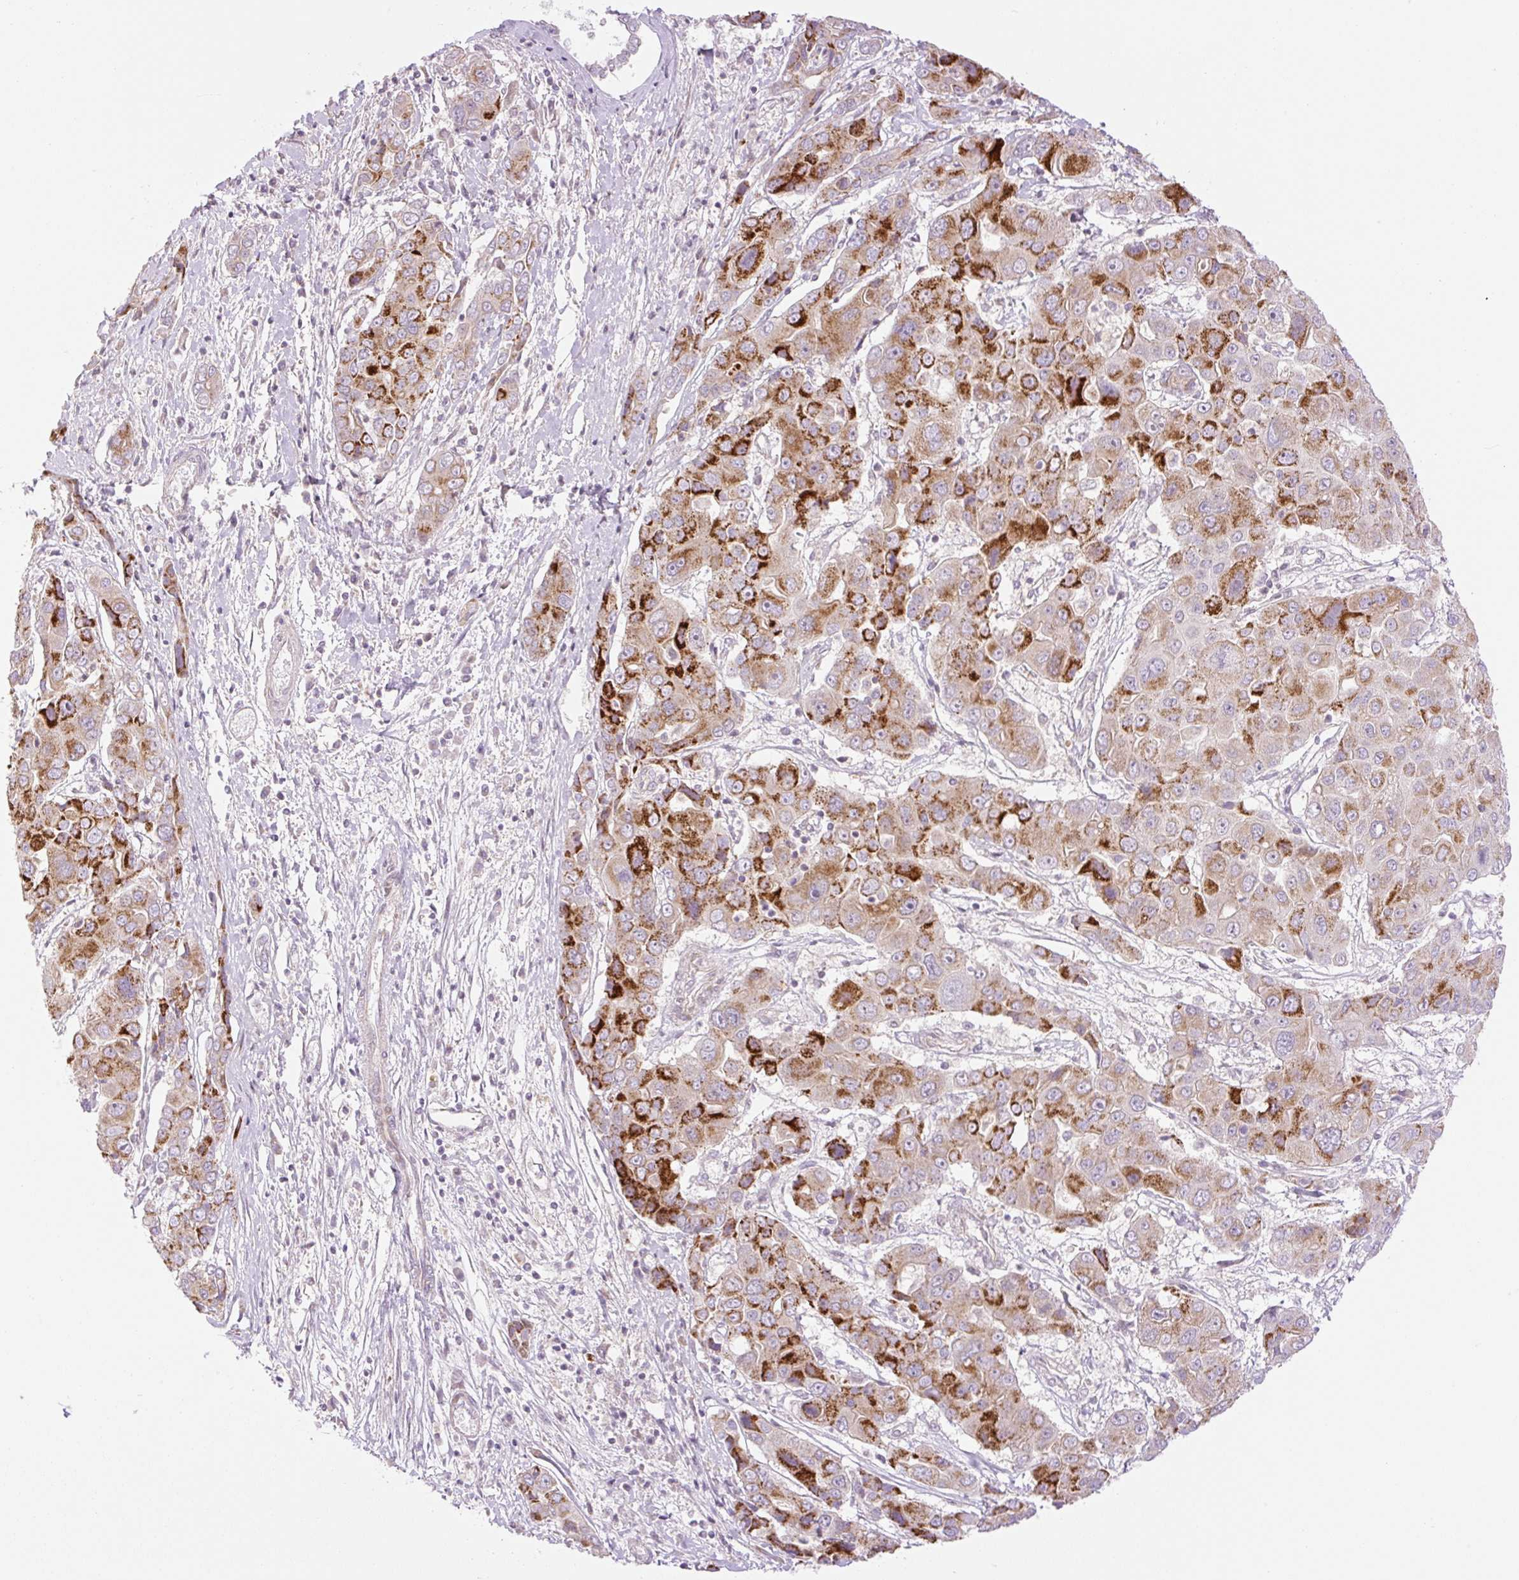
{"staining": {"intensity": "strong", "quantity": "25%-75%", "location": "cytoplasmic/membranous"}, "tissue": "liver cancer", "cell_type": "Tumor cells", "image_type": "cancer", "snomed": [{"axis": "morphology", "description": "Cholangiocarcinoma"}, {"axis": "topography", "description": "Liver"}], "caption": "IHC image of human liver cholangiocarcinoma stained for a protein (brown), which displays high levels of strong cytoplasmic/membranous expression in approximately 25%-75% of tumor cells.", "gene": "ZNF394", "patient": {"sex": "male", "age": 67}}